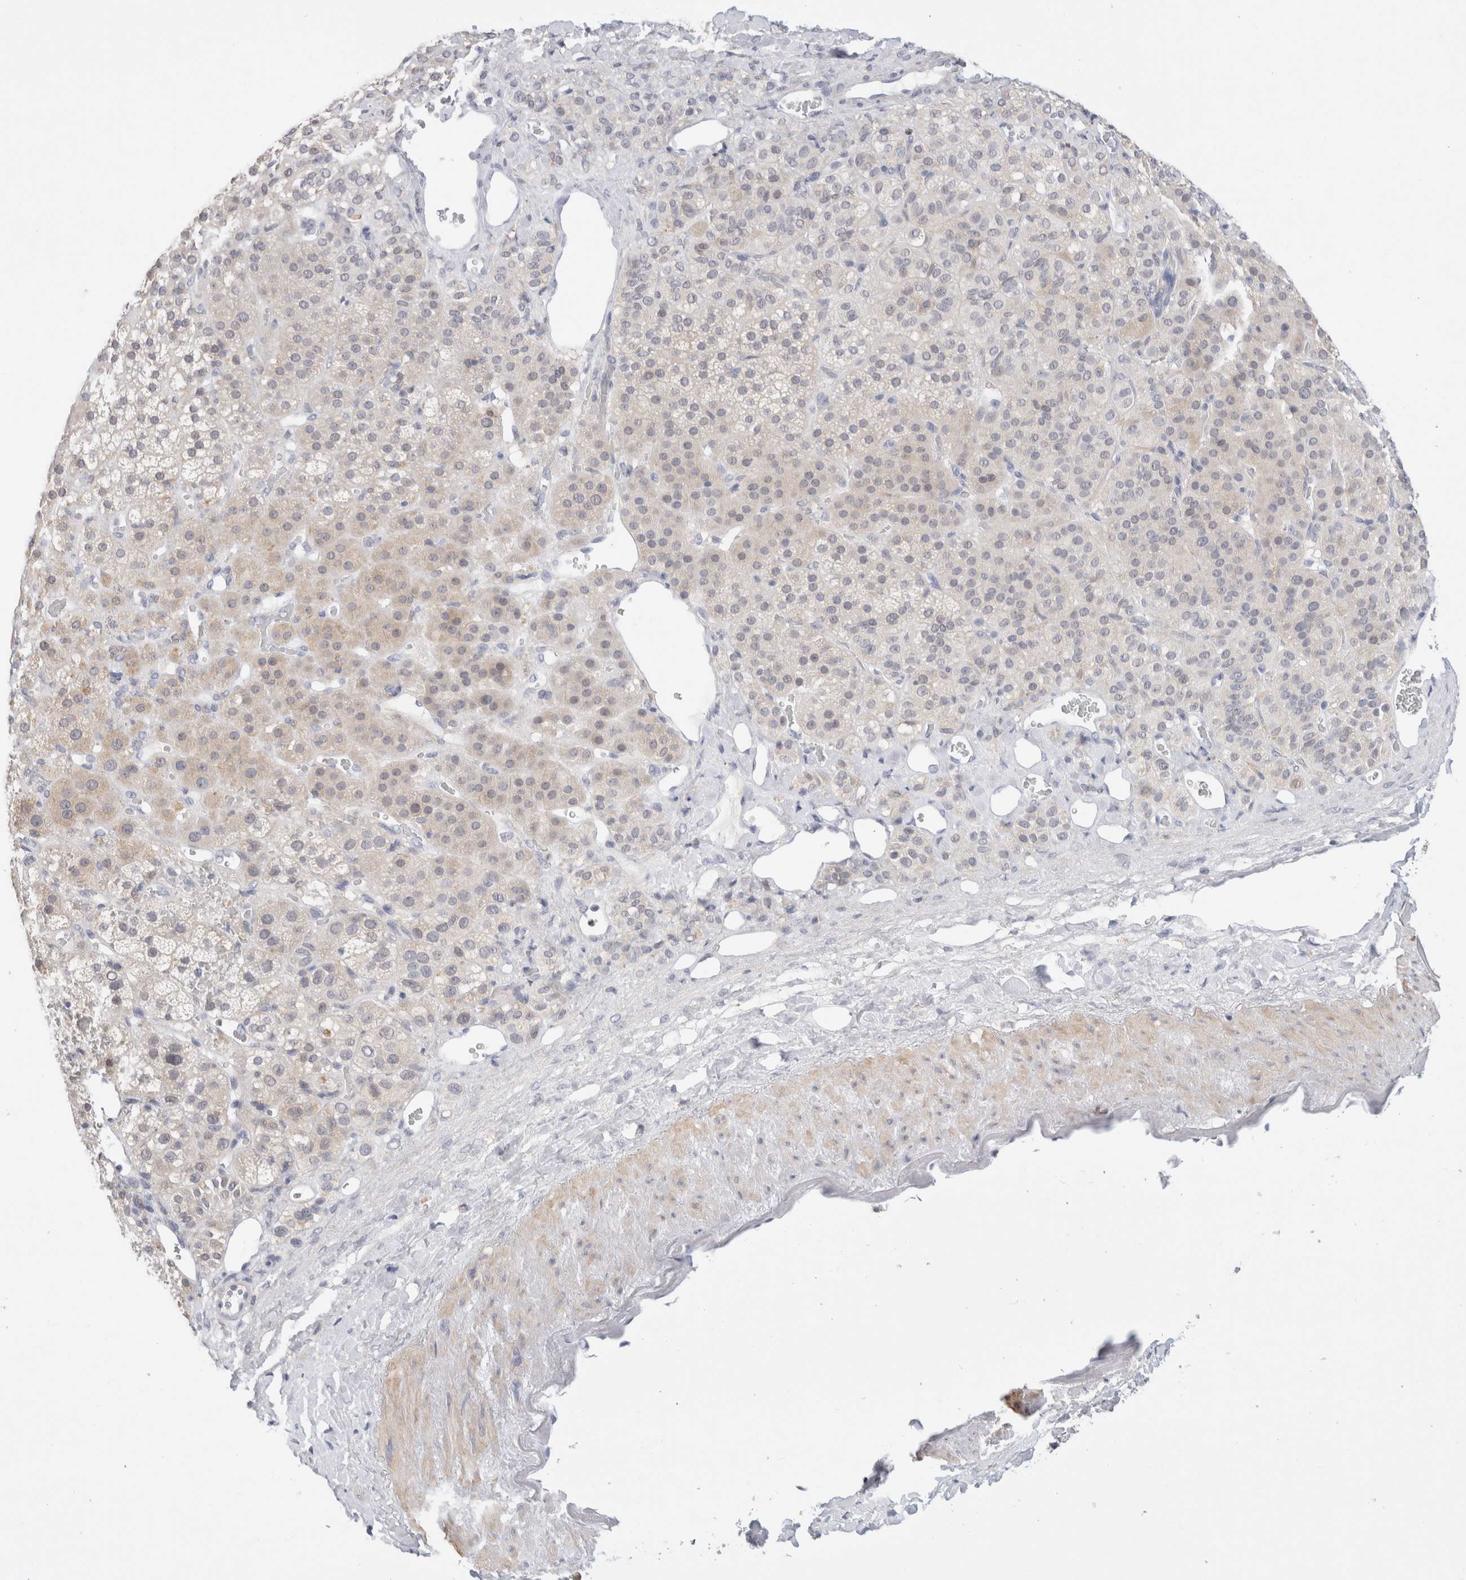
{"staining": {"intensity": "weak", "quantity": "<25%", "location": "cytoplasmic/membranous"}, "tissue": "adrenal gland", "cell_type": "Glandular cells", "image_type": "normal", "snomed": [{"axis": "morphology", "description": "Normal tissue, NOS"}, {"axis": "topography", "description": "Adrenal gland"}], "caption": "Normal adrenal gland was stained to show a protein in brown. There is no significant expression in glandular cells. (IHC, brightfield microscopy, high magnification).", "gene": "ADAM30", "patient": {"sex": "male", "age": 57}}